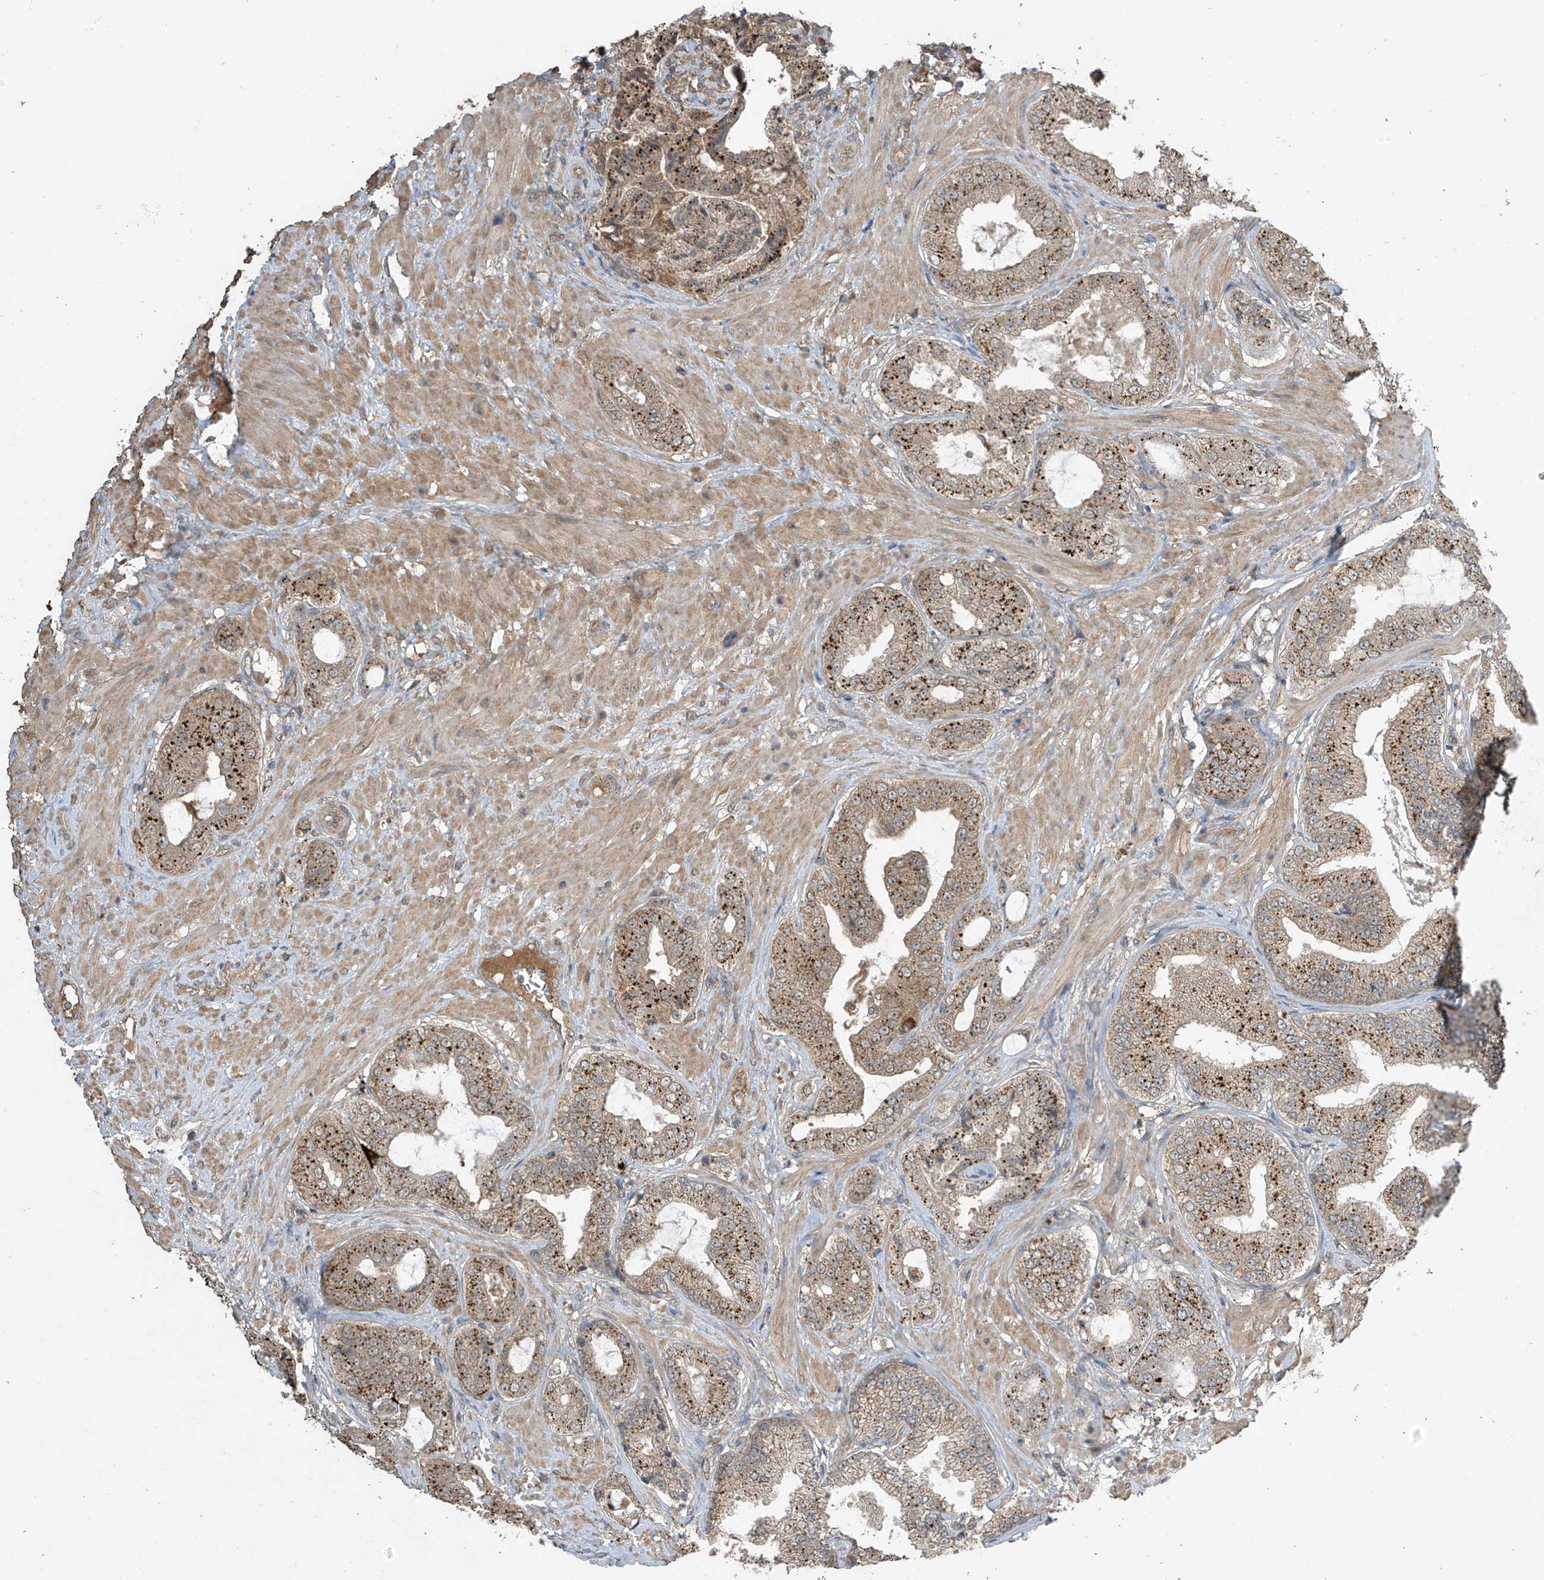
{"staining": {"intensity": "moderate", "quantity": ">75%", "location": "cytoplasmic/membranous"}, "tissue": "prostate cancer", "cell_type": "Tumor cells", "image_type": "cancer", "snomed": [{"axis": "morphology", "description": "Adenocarcinoma, Low grade"}, {"axis": "topography", "description": "Prostate"}], "caption": "Tumor cells display medium levels of moderate cytoplasmic/membranous positivity in about >75% of cells in prostate cancer. (Stains: DAB in brown, nuclei in blue, Microscopy: brightfield microscopy at high magnification).", "gene": "SLFN14", "patient": {"sex": "male", "age": 63}}